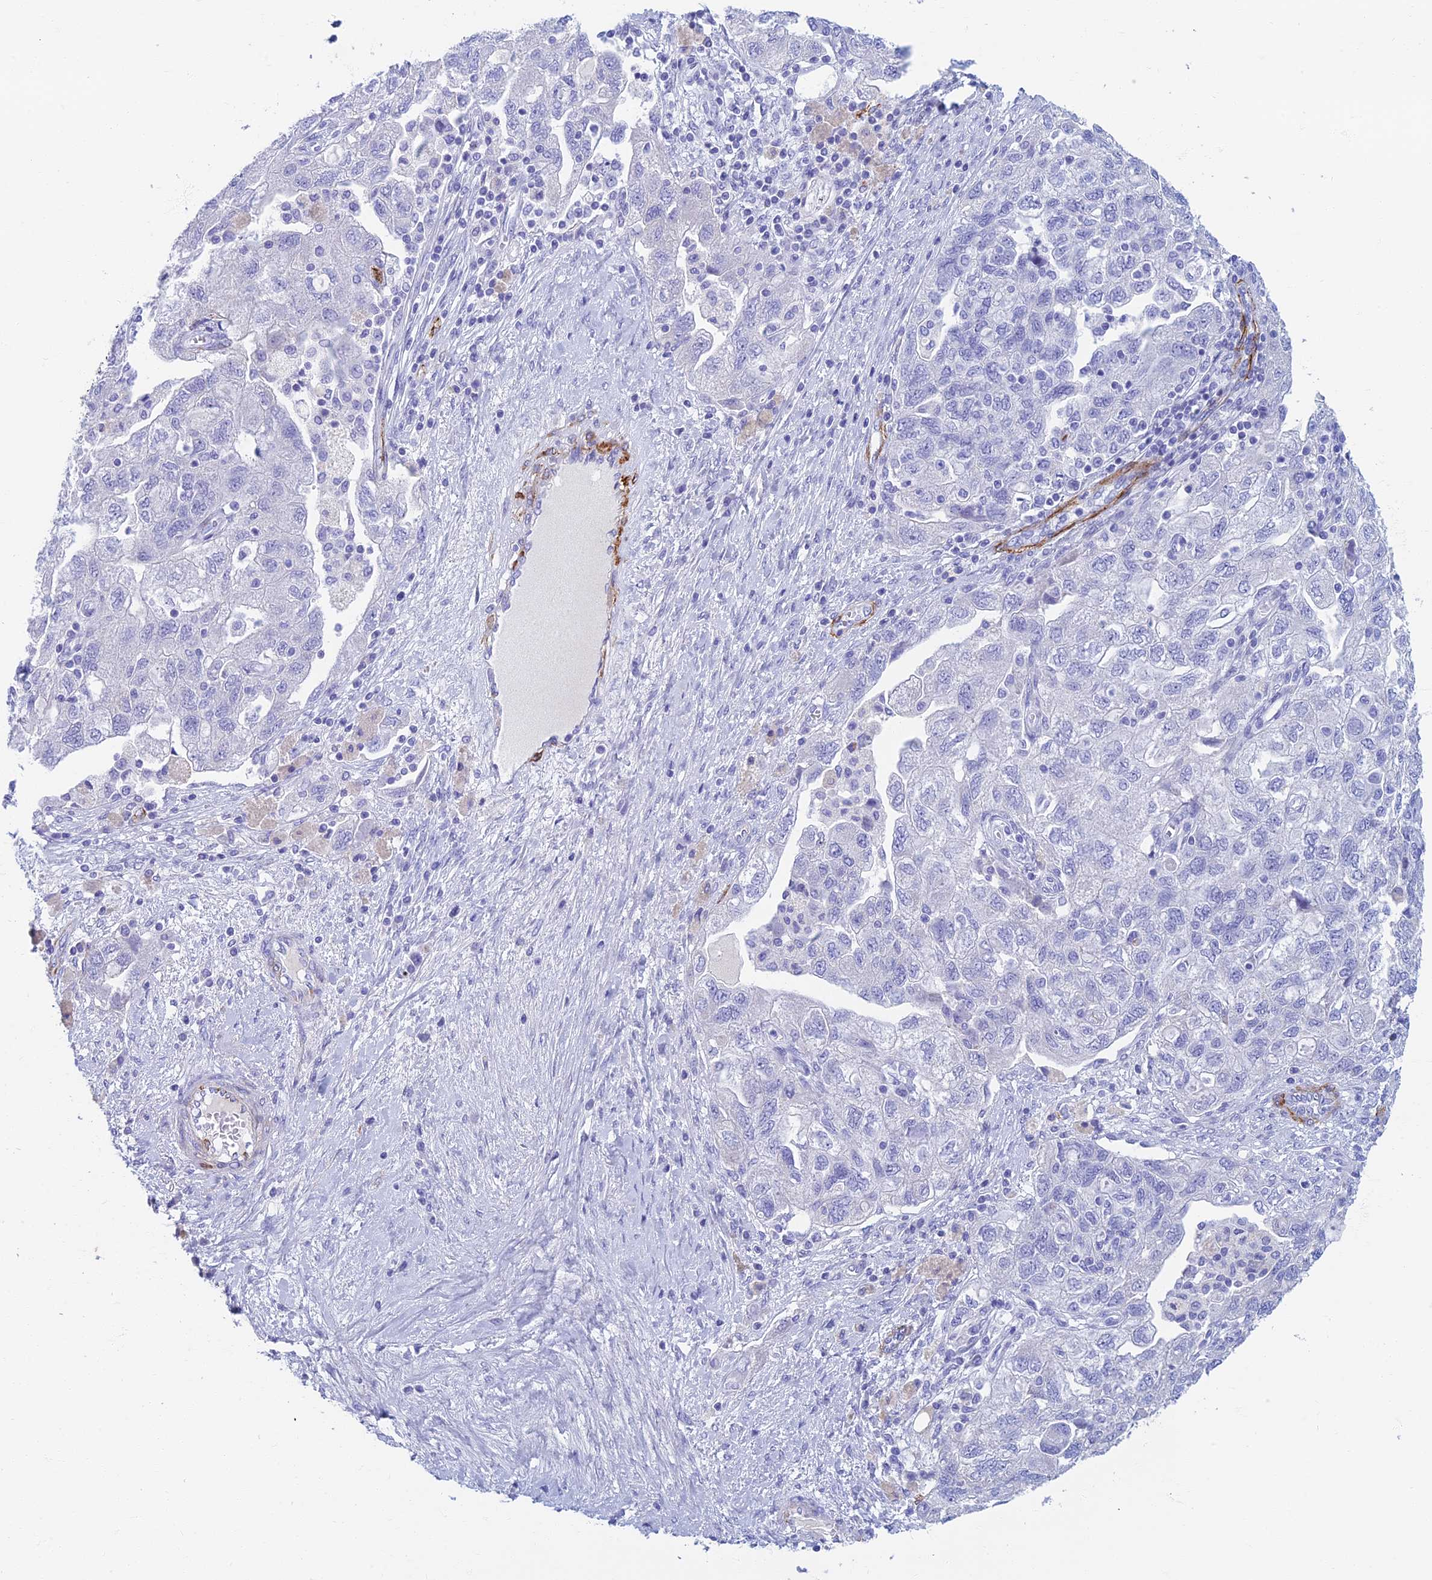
{"staining": {"intensity": "negative", "quantity": "none", "location": "none"}, "tissue": "ovarian cancer", "cell_type": "Tumor cells", "image_type": "cancer", "snomed": [{"axis": "morphology", "description": "Carcinoma, NOS"}, {"axis": "morphology", "description": "Cystadenocarcinoma, serous, NOS"}, {"axis": "topography", "description": "Ovary"}], "caption": "Ovarian cancer stained for a protein using immunohistochemistry demonstrates no expression tumor cells.", "gene": "ETFRF1", "patient": {"sex": "female", "age": 69}}